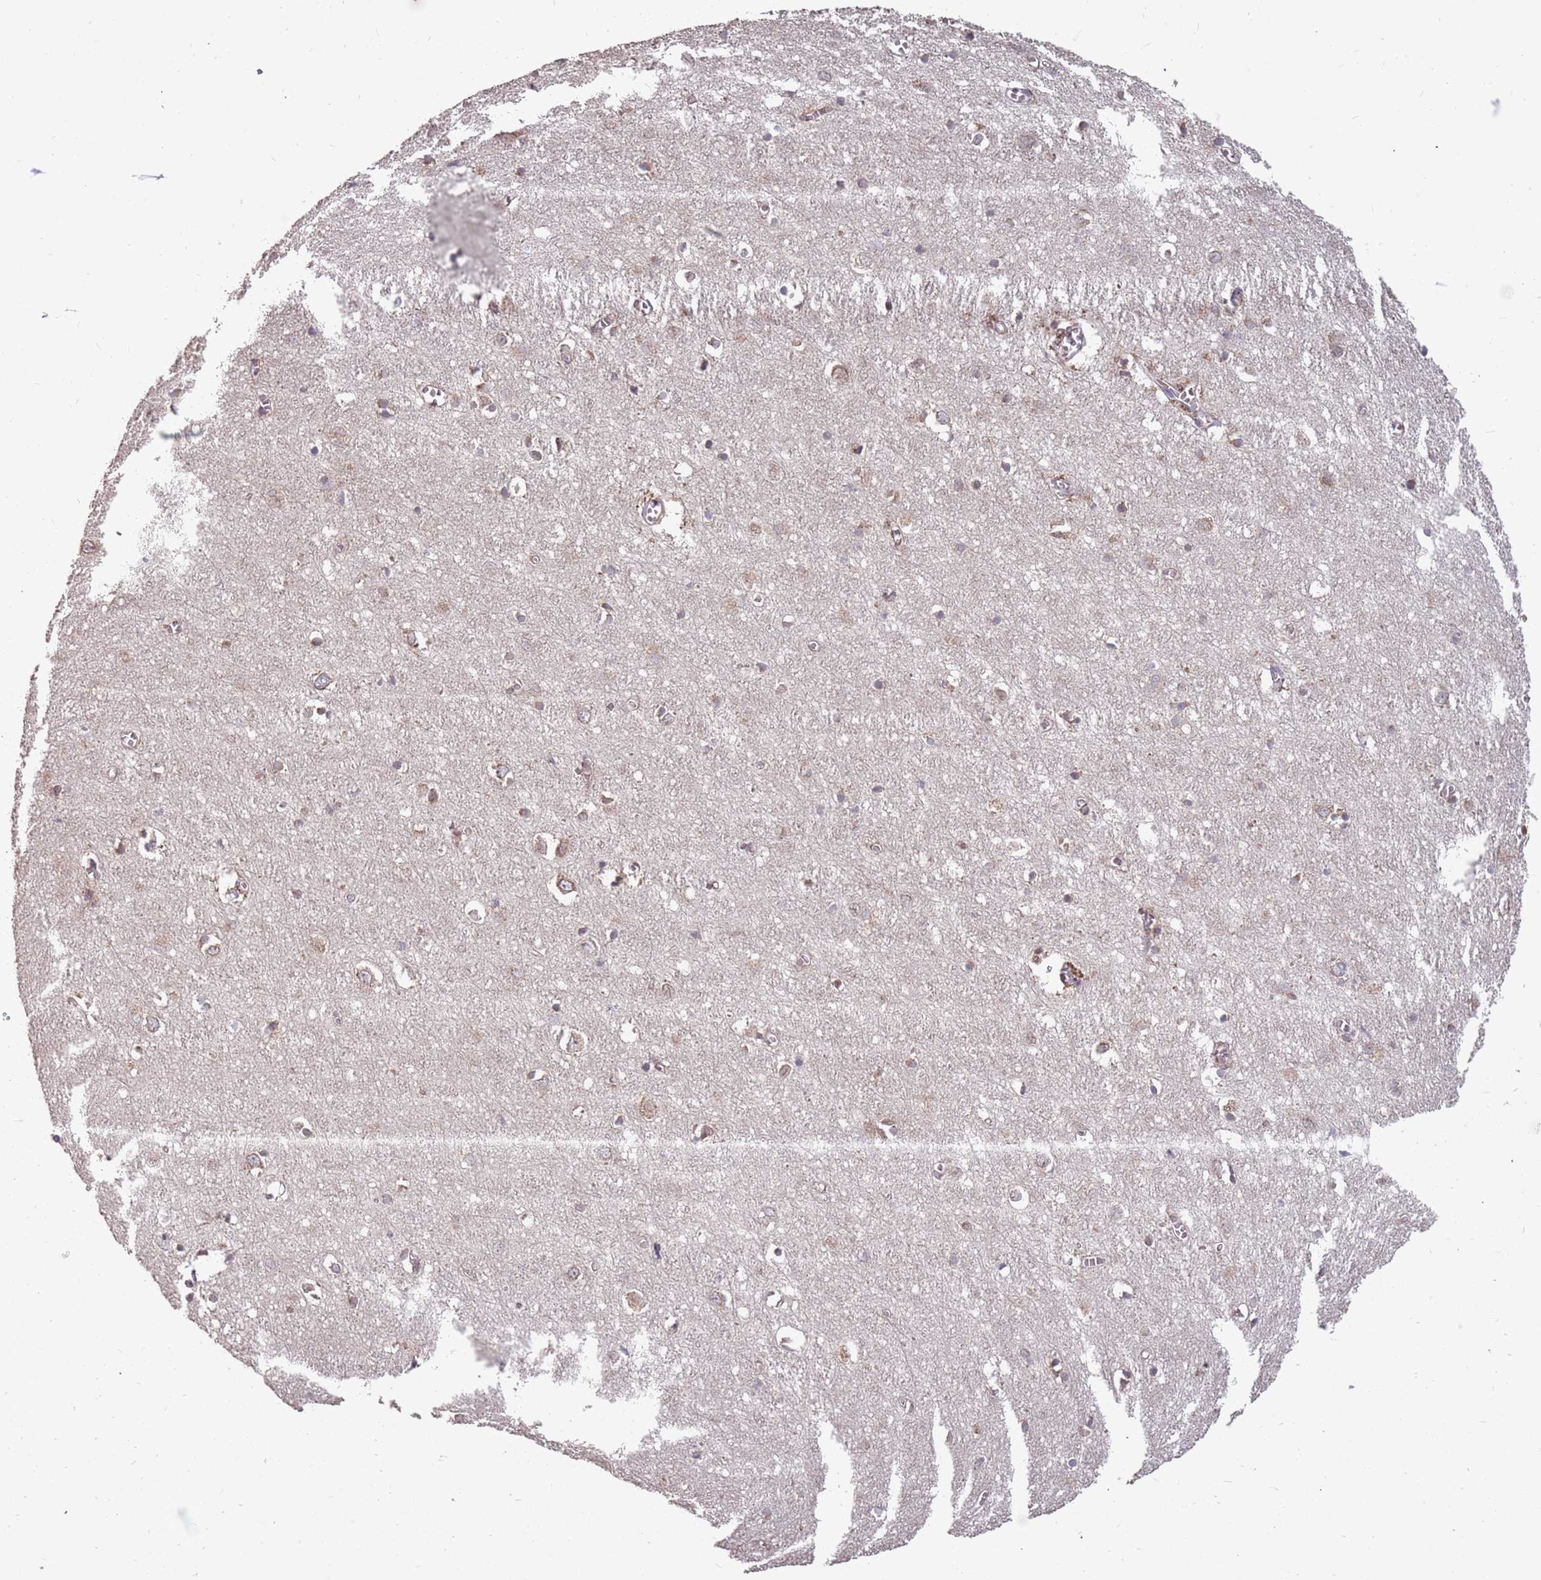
{"staining": {"intensity": "moderate", "quantity": "25%-75%", "location": "cytoplasmic/membranous"}, "tissue": "cerebral cortex", "cell_type": "Endothelial cells", "image_type": "normal", "snomed": [{"axis": "morphology", "description": "Normal tissue, NOS"}, {"axis": "topography", "description": "Cerebral cortex"}], "caption": "Immunohistochemical staining of normal cerebral cortex reveals 25%-75% levels of moderate cytoplasmic/membranous protein expression in approximately 25%-75% of endothelial cells. The staining was performed using DAB (3,3'-diaminobenzidine), with brown indicating positive protein expression. Nuclei are stained blue with hematoxylin.", "gene": "PLD6", "patient": {"sex": "female", "age": 64}}